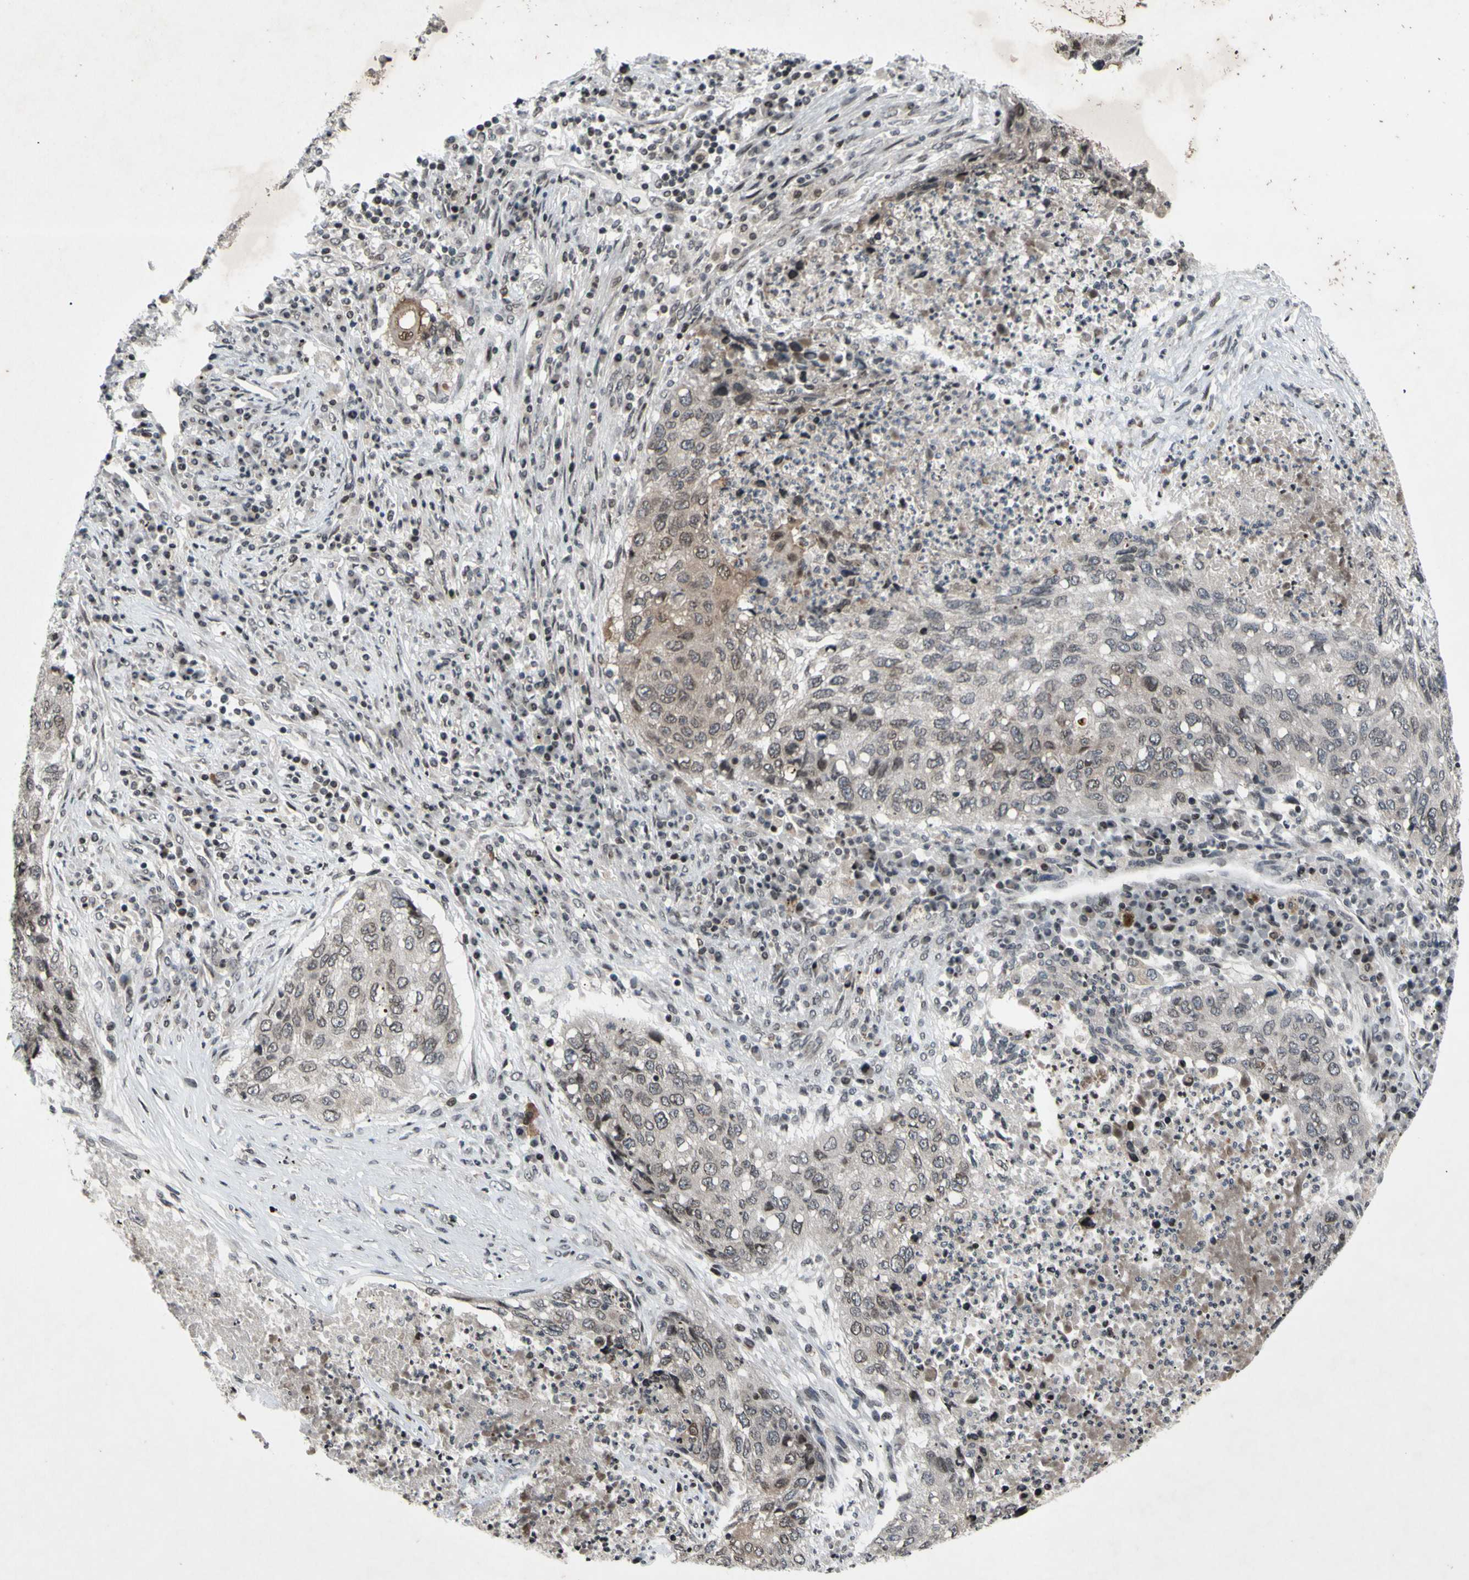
{"staining": {"intensity": "weak", "quantity": "25%-75%", "location": "cytoplasmic/membranous,nuclear"}, "tissue": "lung cancer", "cell_type": "Tumor cells", "image_type": "cancer", "snomed": [{"axis": "morphology", "description": "Squamous cell carcinoma, NOS"}, {"axis": "topography", "description": "Lung"}], "caption": "Lung cancer tissue exhibits weak cytoplasmic/membranous and nuclear expression in approximately 25%-75% of tumor cells The protein is shown in brown color, while the nuclei are stained blue.", "gene": "XPO1", "patient": {"sex": "female", "age": 63}}